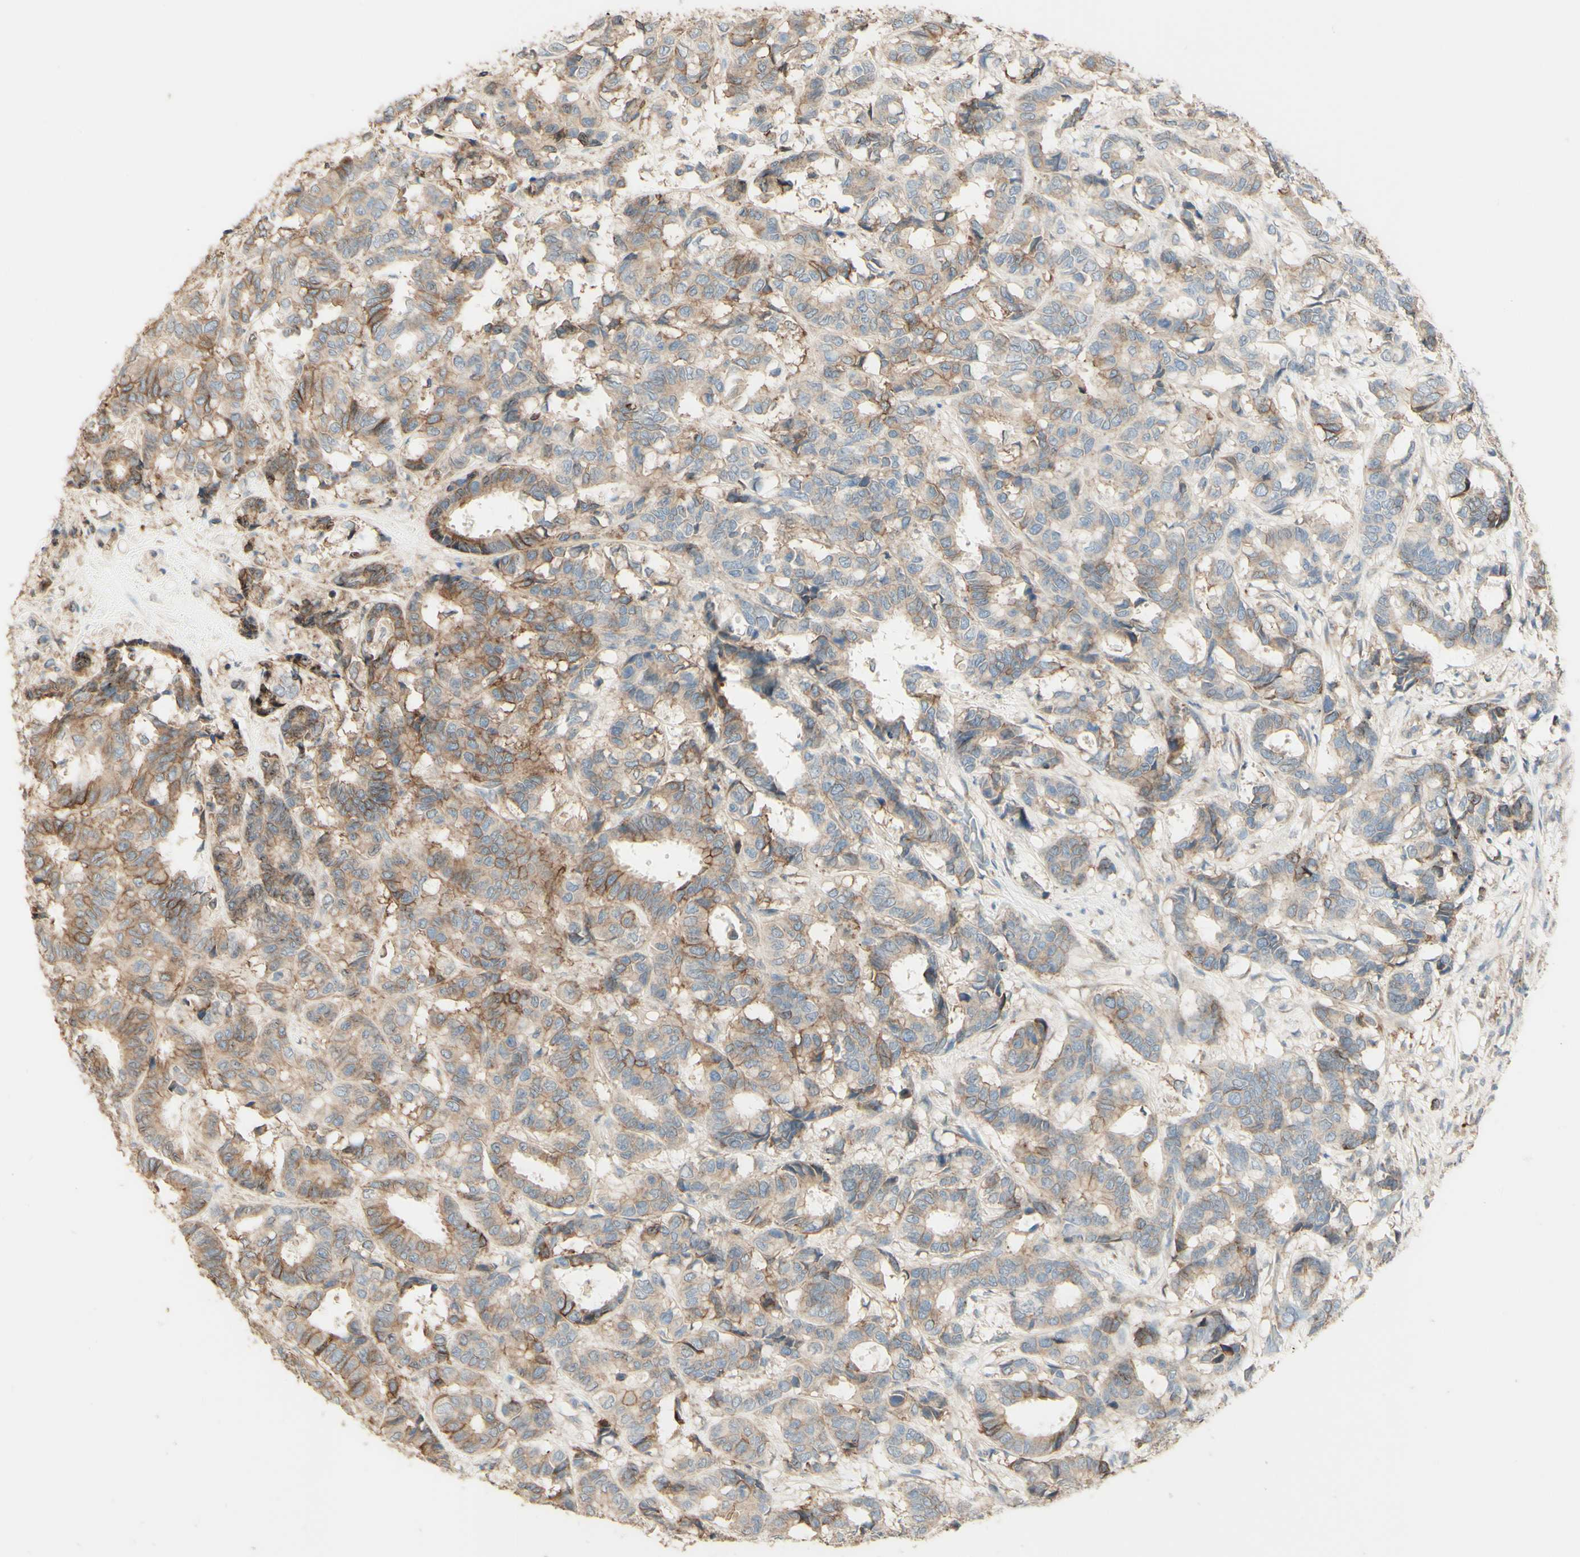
{"staining": {"intensity": "weak", "quantity": ">75%", "location": "cytoplasmic/membranous"}, "tissue": "breast cancer", "cell_type": "Tumor cells", "image_type": "cancer", "snomed": [{"axis": "morphology", "description": "Duct carcinoma"}, {"axis": "topography", "description": "Breast"}], "caption": "Immunohistochemistry (DAB) staining of invasive ductal carcinoma (breast) exhibits weak cytoplasmic/membranous protein staining in approximately >75% of tumor cells.", "gene": "RNF149", "patient": {"sex": "female", "age": 87}}